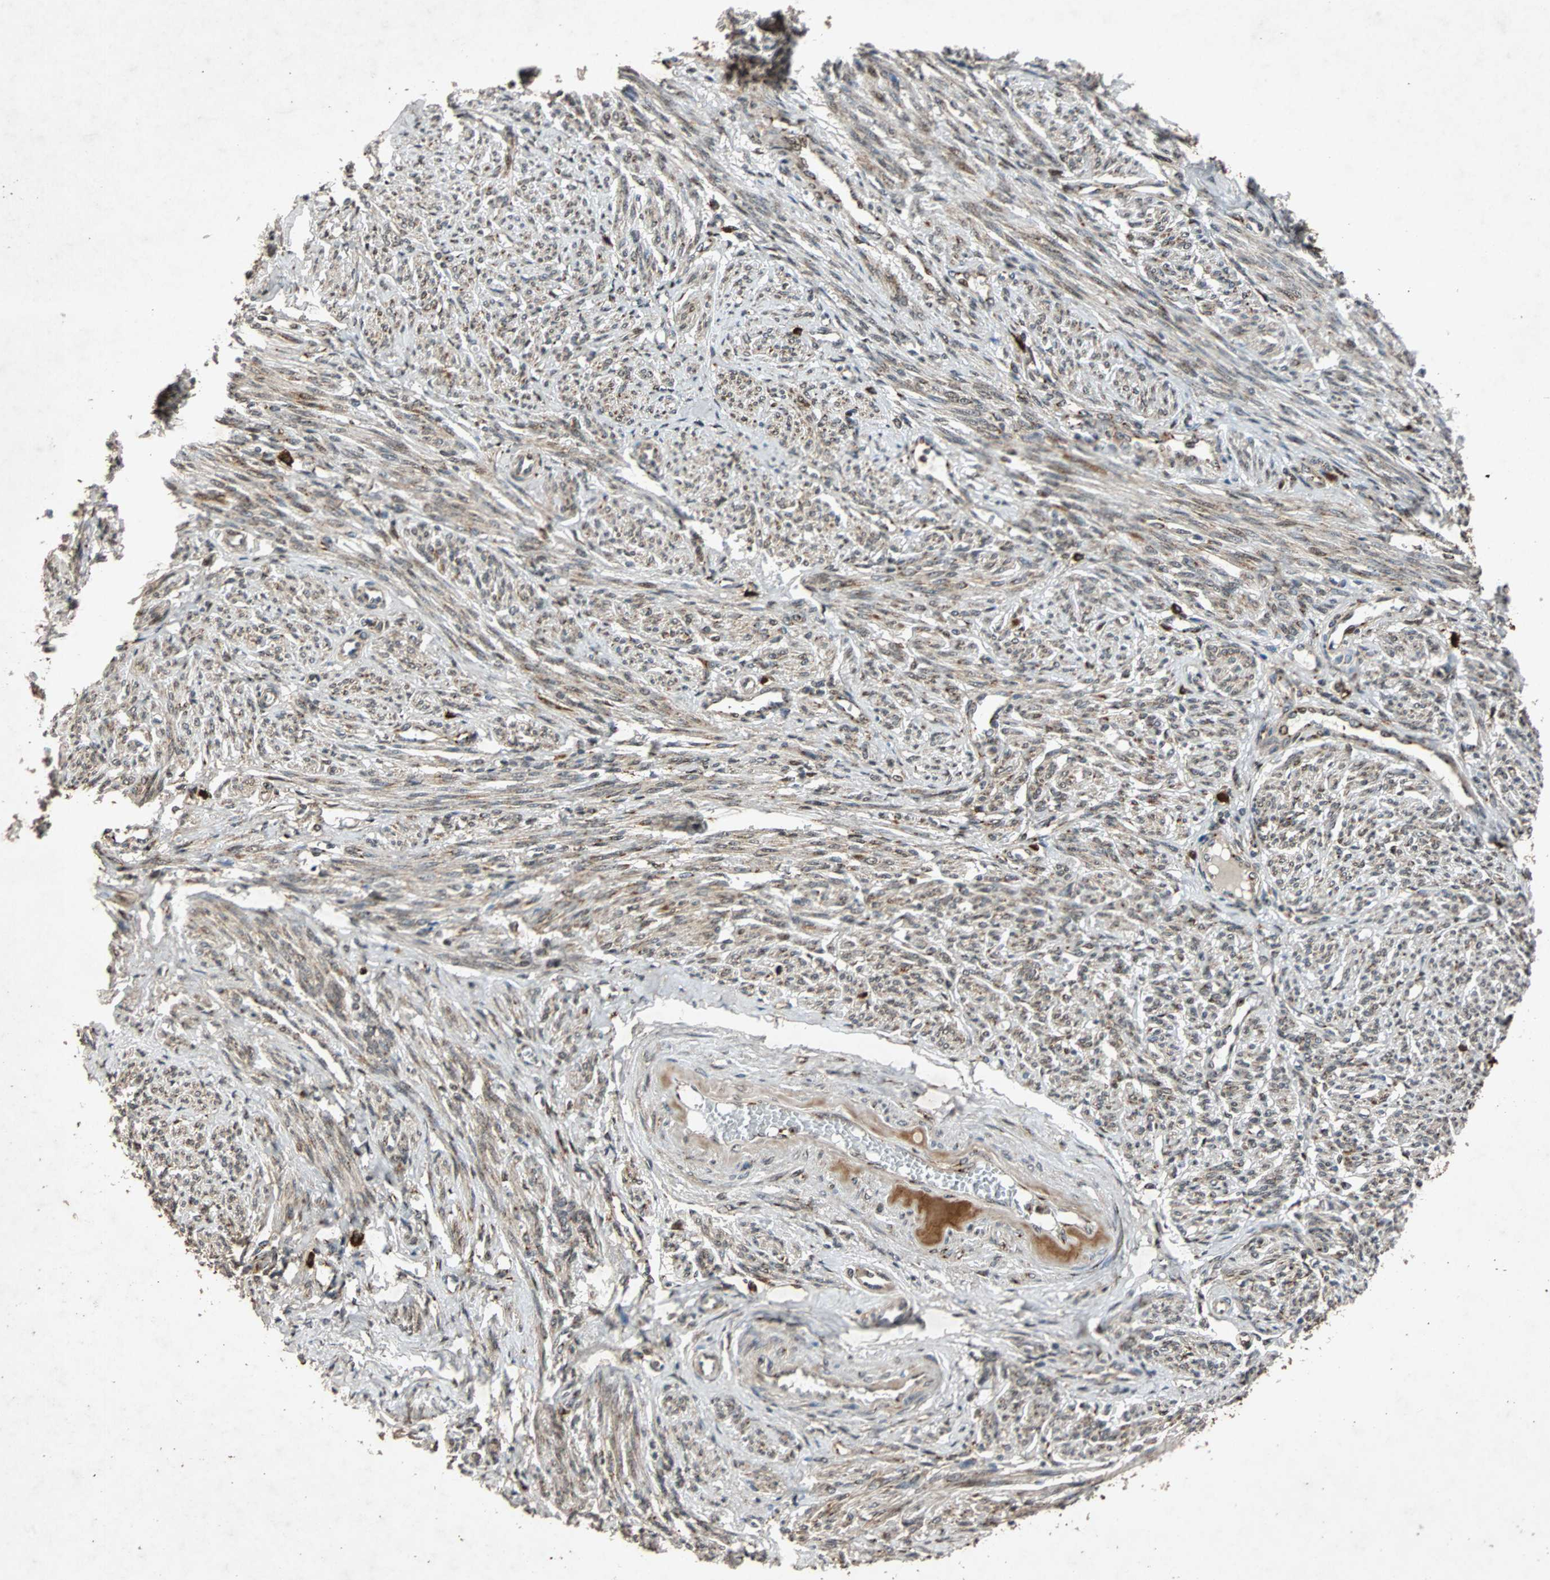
{"staining": {"intensity": "moderate", "quantity": "25%-75%", "location": "cytoplasmic/membranous,nuclear"}, "tissue": "smooth muscle", "cell_type": "Smooth muscle cells", "image_type": "normal", "snomed": [{"axis": "morphology", "description": "Normal tissue, NOS"}, {"axis": "topography", "description": "Smooth muscle"}], "caption": "A micrograph showing moderate cytoplasmic/membranous,nuclear positivity in about 25%-75% of smooth muscle cells in unremarkable smooth muscle, as visualized by brown immunohistochemical staining.", "gene": "USP31", "patient": {"sex": "female", "age": 65}}